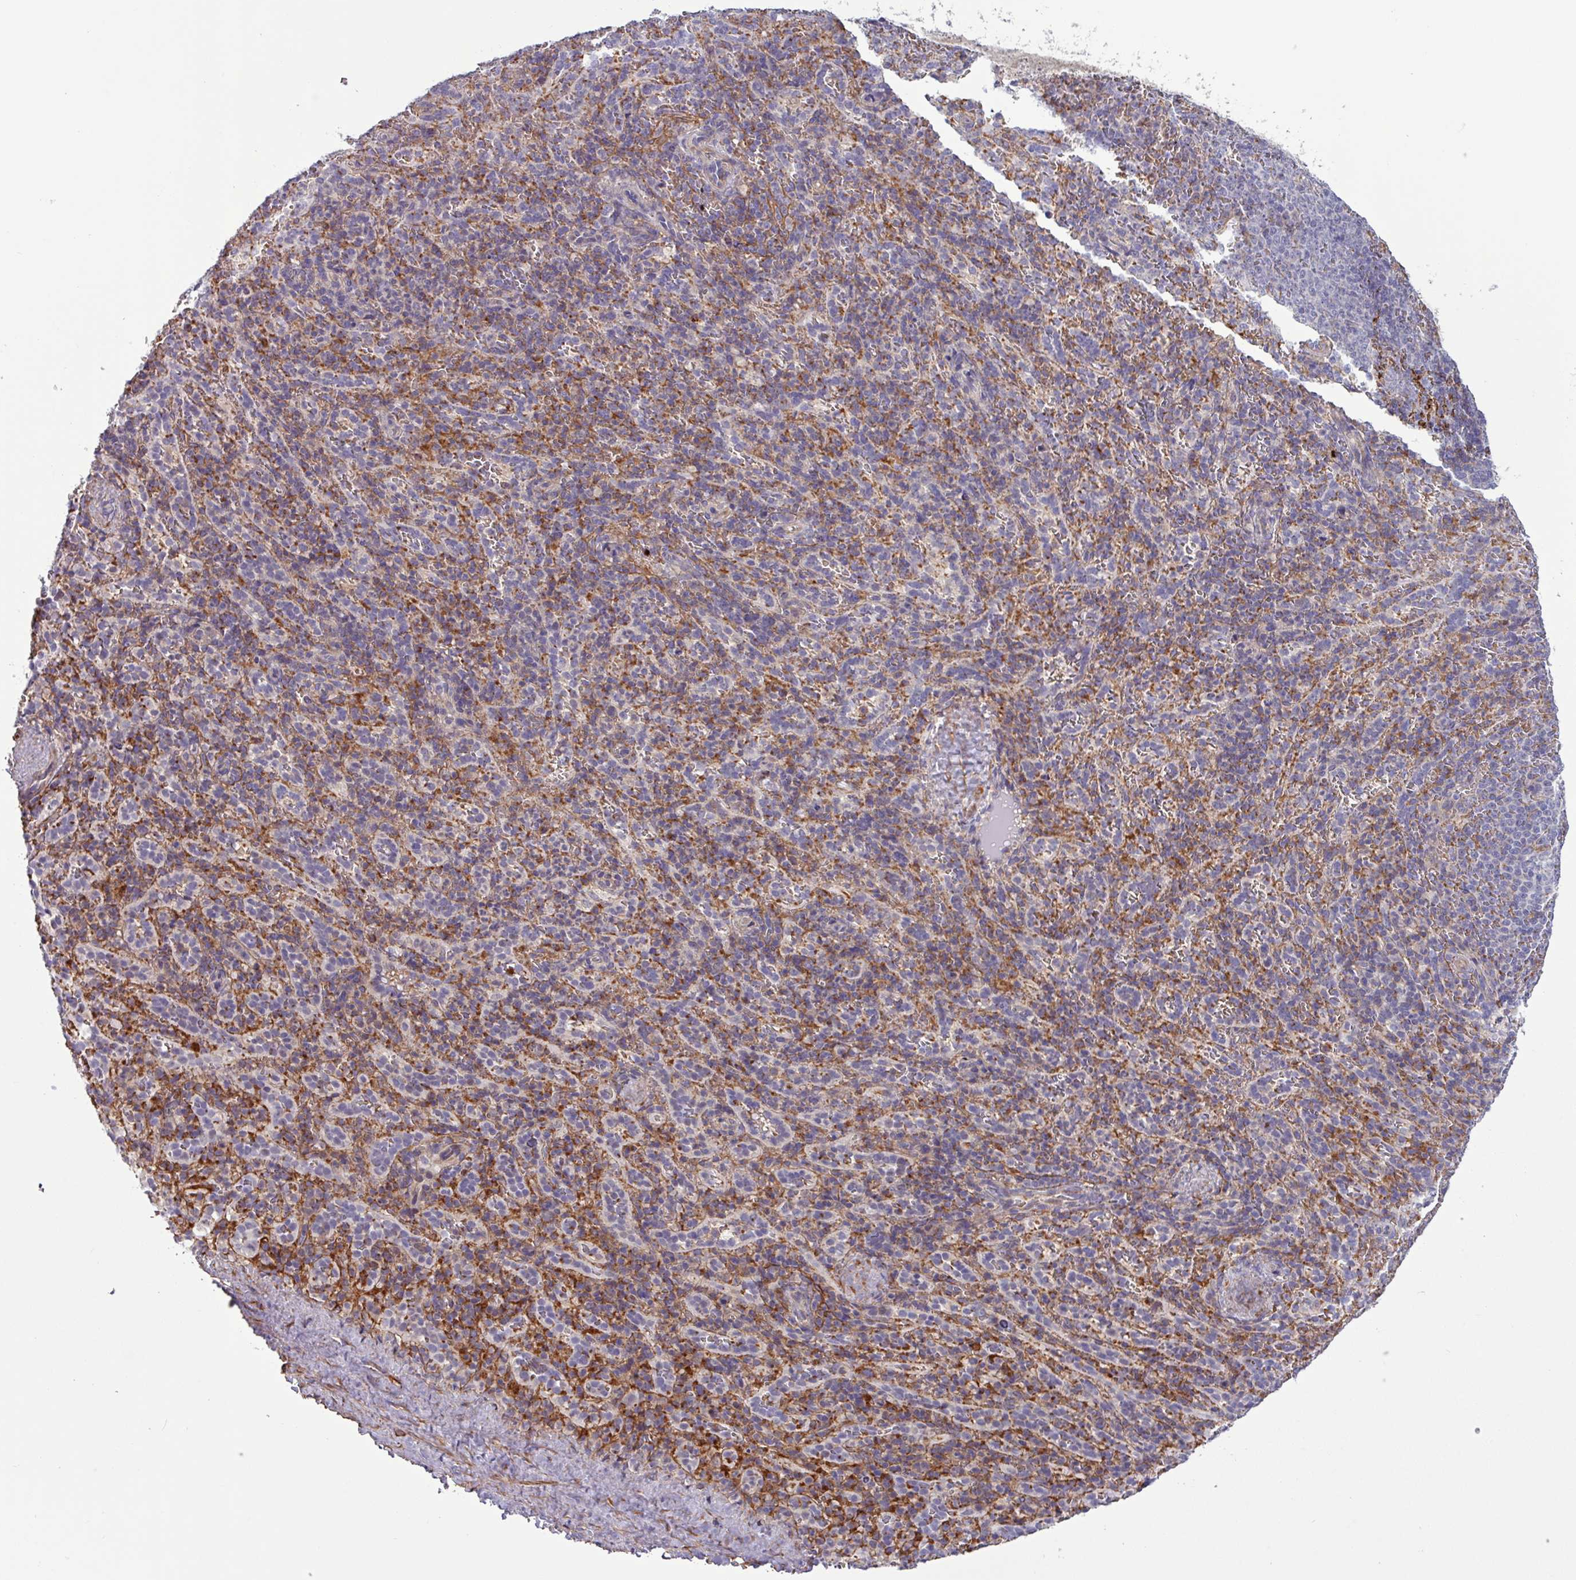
{"staining": {"intensity": "negative", "quantity": "none", "location": "none"}, "tissue": "spleen", "cell_type": "Cells in red pulp", "image_type": "normal", "snomed": [{"axis": "morphology", "description": "Normal tissue, NOS"}, {"axis": "topography", "description": "Spleen"}], "caption": "This is an immunohistochemistry (IHC) histopathology image of unremarkable spleen. There is no staining in cells in red pulp.", "gene": "PCED1A", "patient": {"sex": "female", "age": 21}}